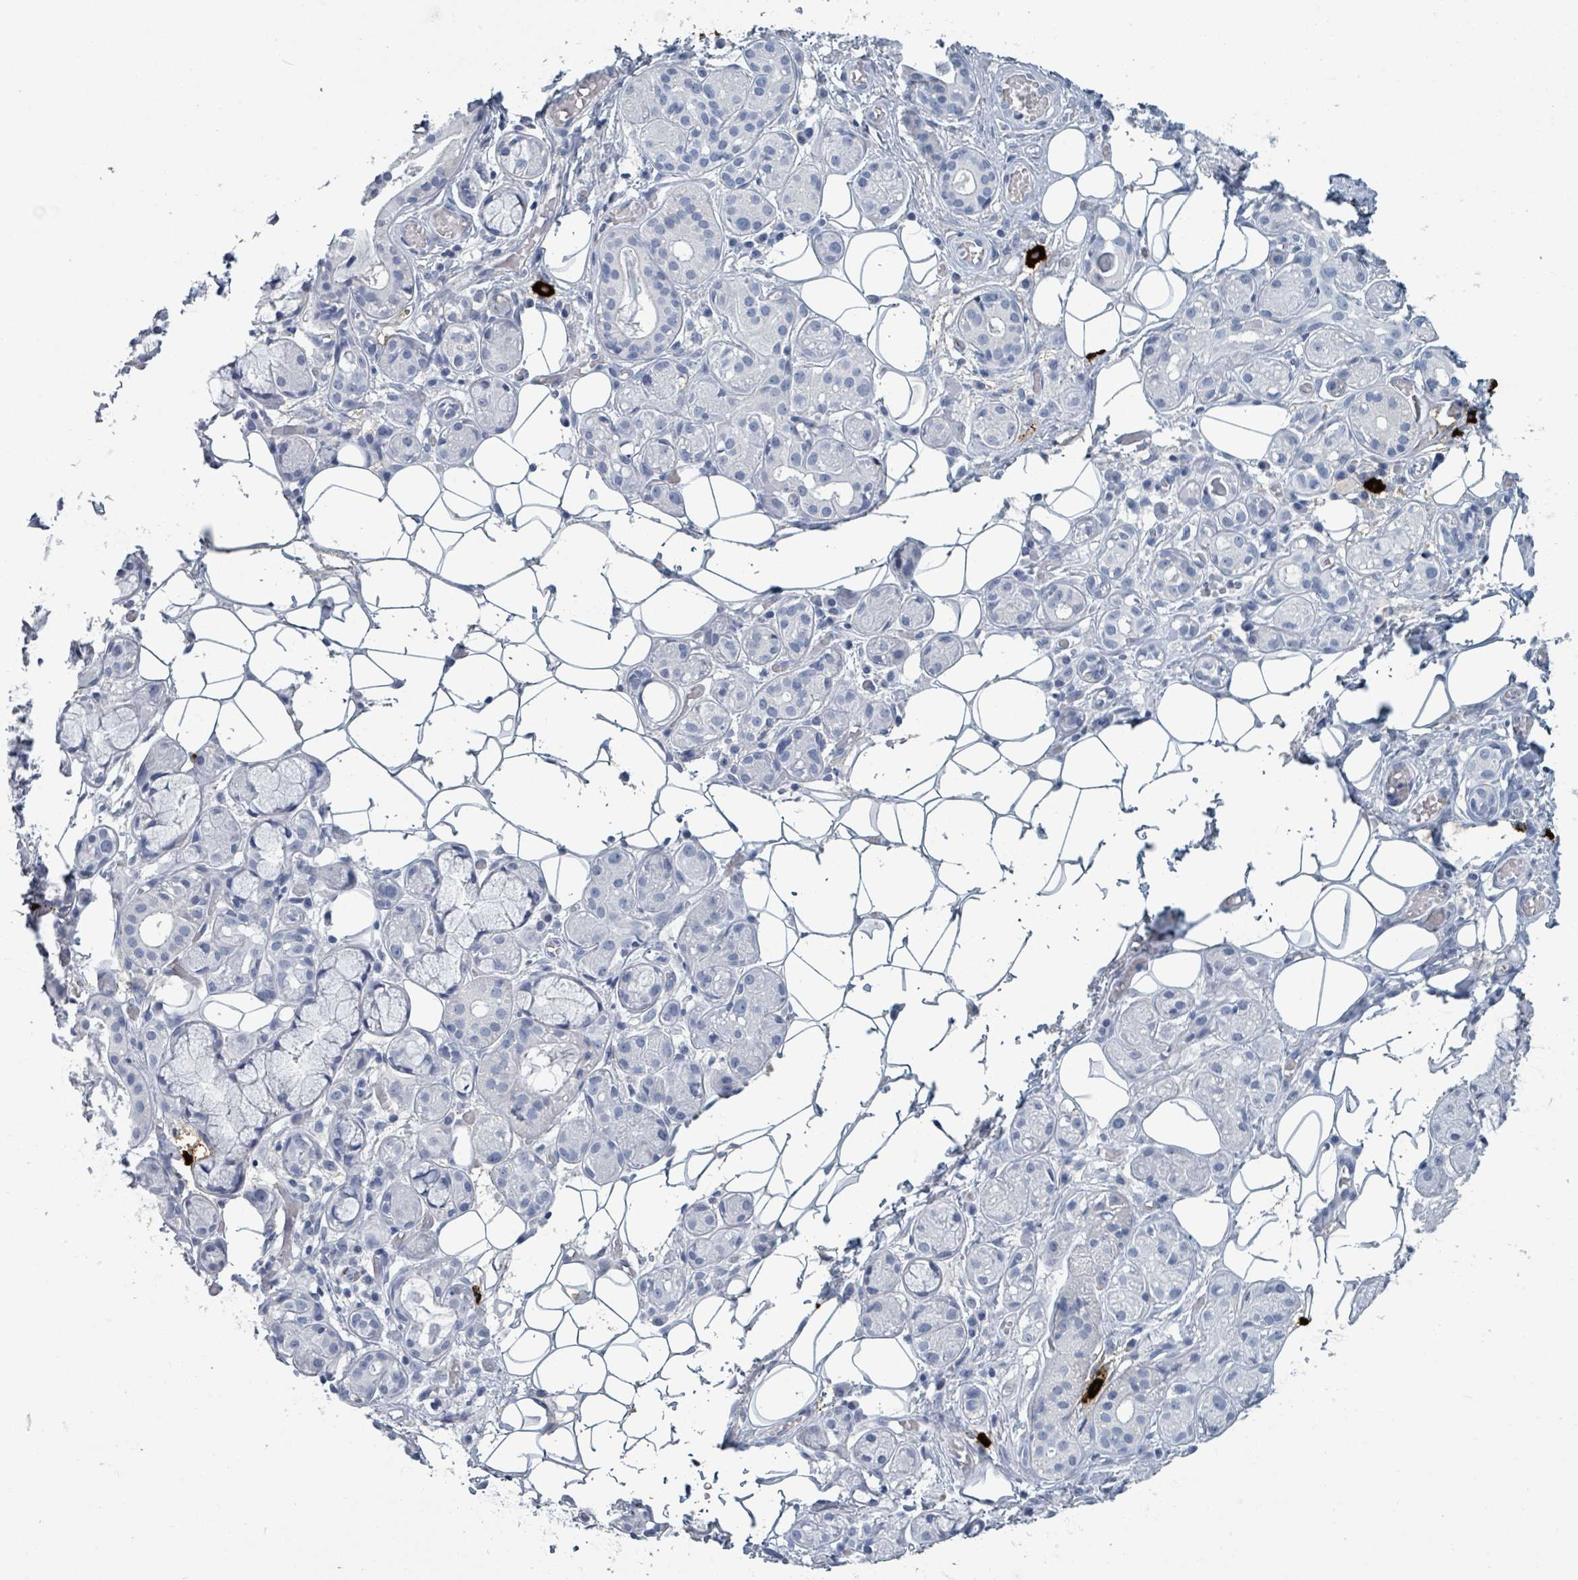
{"staining": {"intensity": "negative", "quantity": "none", "location": "none"}, "tissue": "salivary gland", "cell_type": "Glandular cells", "image_type": "normal", "snomed": [{"axis": "morphology", "description": "Normal tissue, NOS"}, {"axis": "topography", "description": "Salivary gland"}], "caption": "This is an immunohistochemistry image of benign salivary gland. There is no positivity in glandular cells.", "gene": "VPS13D", "patient": {"sex": "male", "age": 82}}